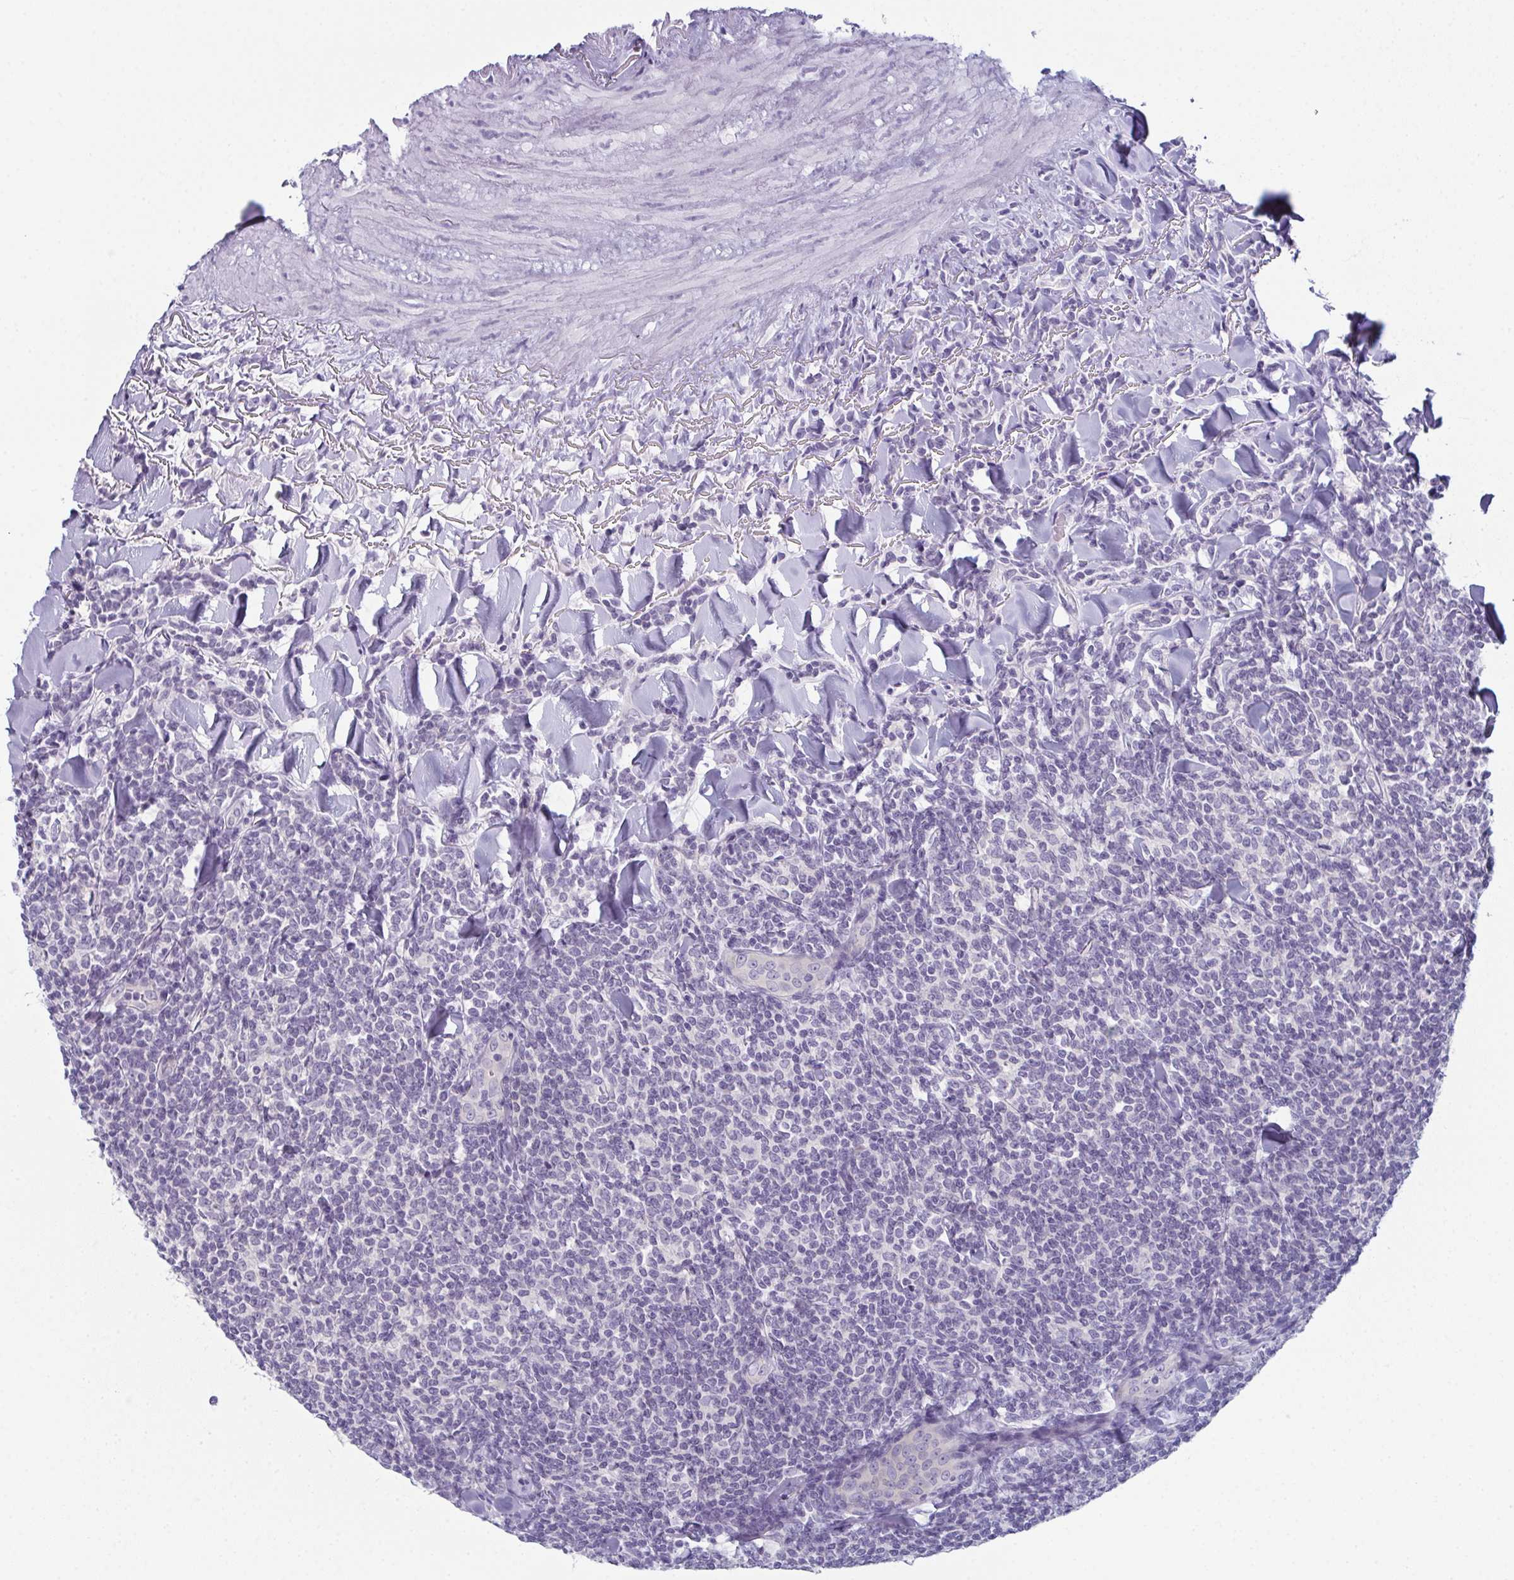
{"staining": {"intensity": "negative", "quantity": "none", "location": "none"}, "tissue": "lymphoma", "cell_type": "Tumor cells", "image_type": "cancer", "snomed": [{"axis": "morphology", "description": "Malignant lymphoma, non-Hodgkin's type, Low grade"}, {"axis": "topography", "description": "Lymph node"}], "caption": "Immunohistochemistry of human lymphoma reveals no staining in tumor cells.", "gene": "ENKUR", "patient": {"sex": "female", "age": 56}}